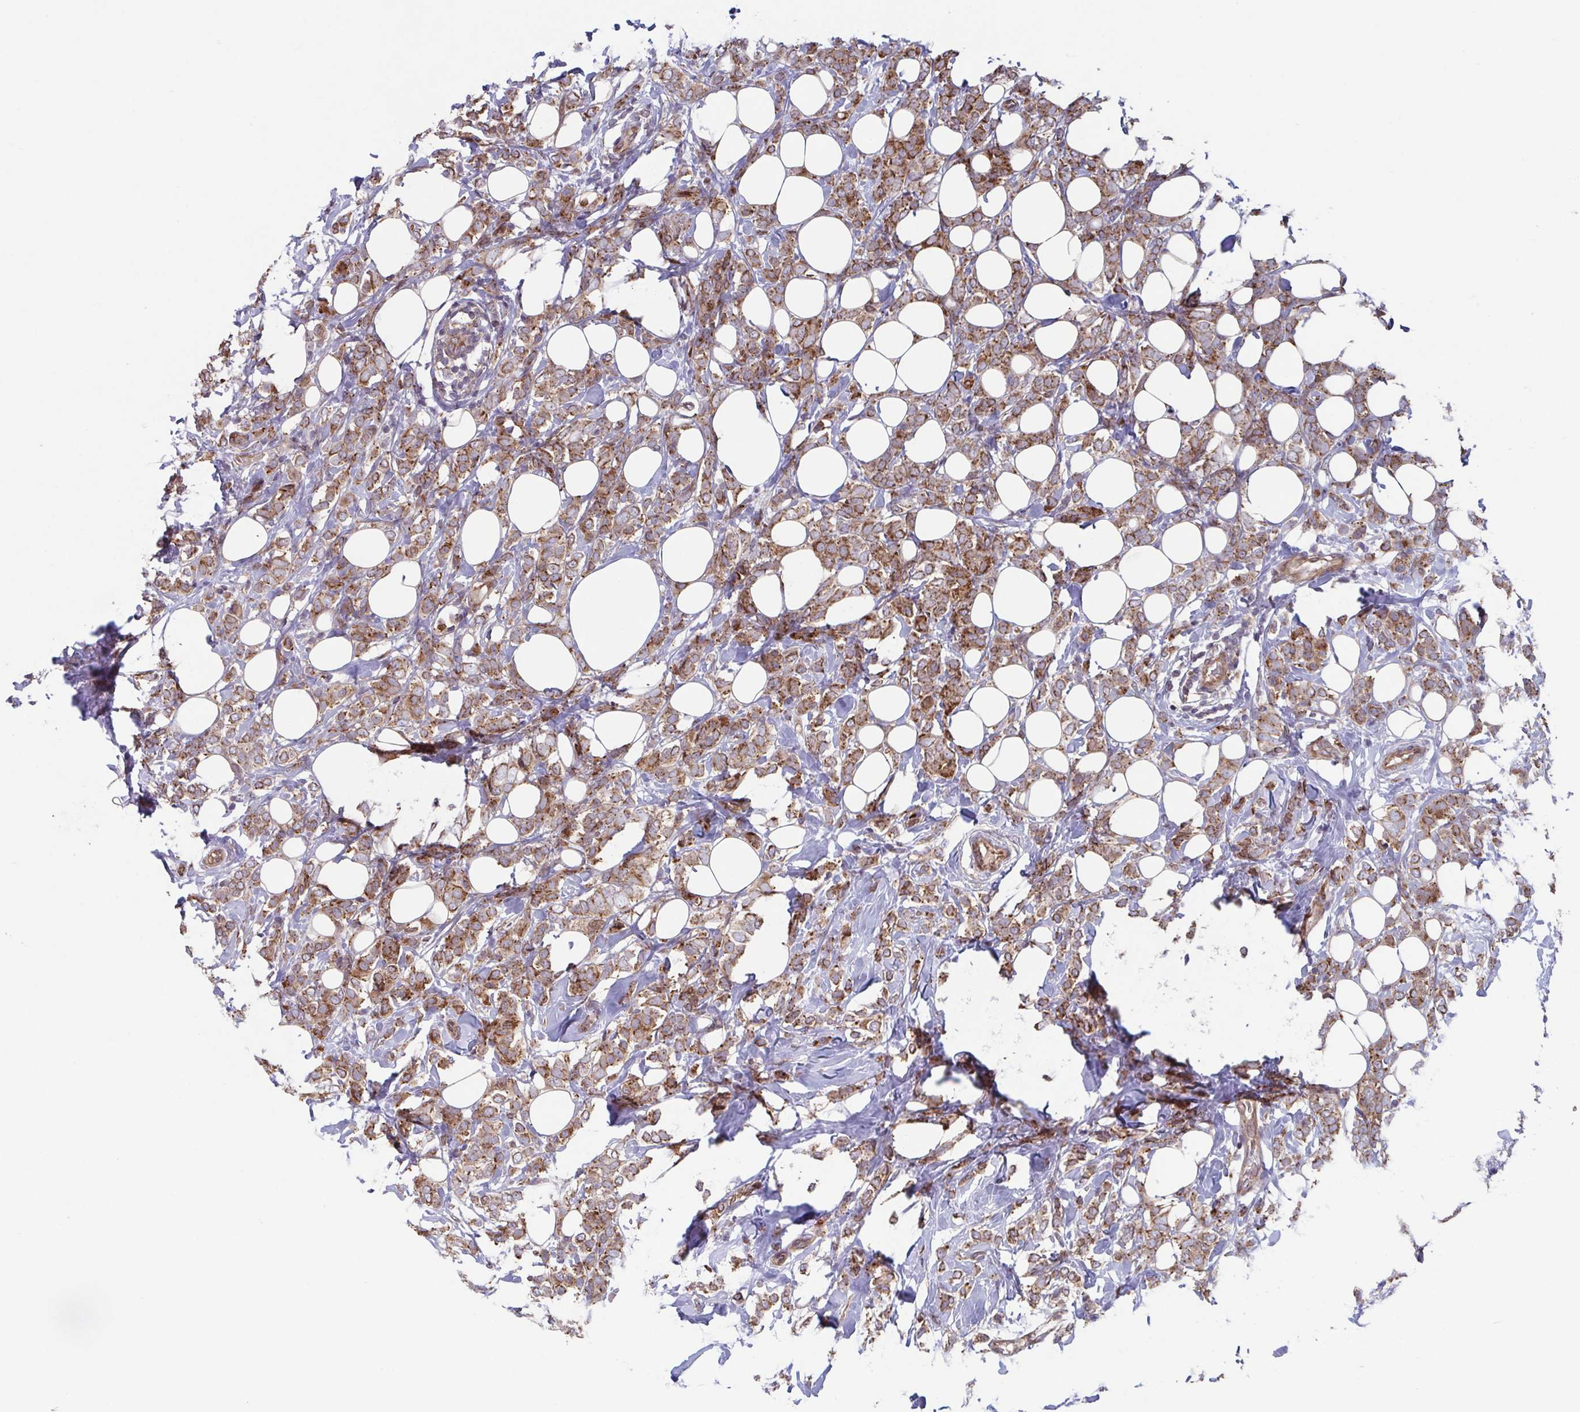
{"staining": {"intensity": "moderate", "quantity": ">75%", "location": "cytoplasmic/membranous"}, "tissue": "breast cancer", "cell_type": "Tumor cells", "image_type": "cancer", "snomed": [{"axis": "morphology", "description": "Lobular carcinoma"}, {"axis": "topography", "description": "Breast"}], "caption": "Breast cancer stained for a protein (brown) reveals moderate cytoplasmic/membranous positive positivity in about >75% of tumor cells.", "gene": "COPB1", "patient": {"sex": "female", "age": 49}}